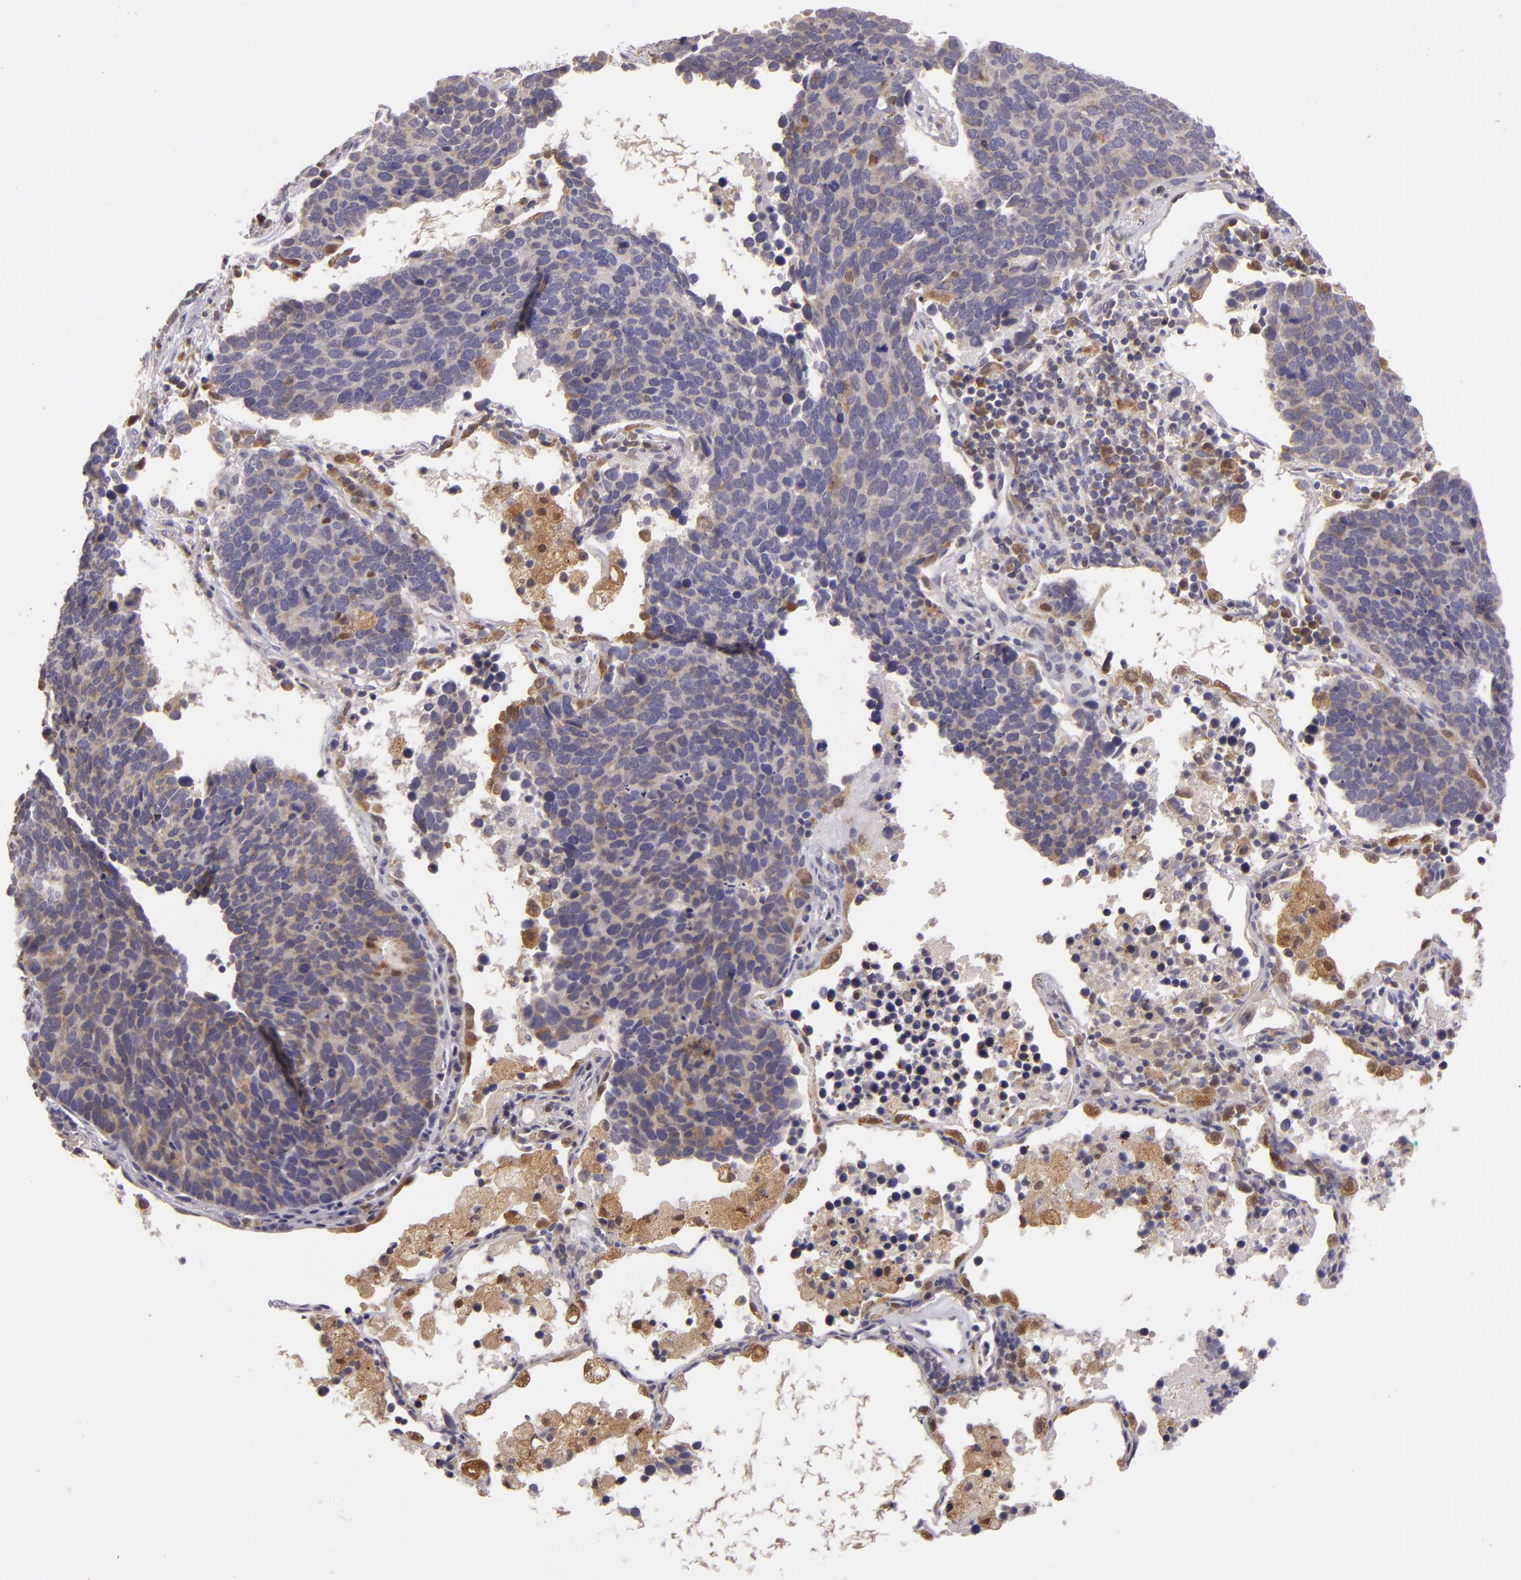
{"staining": {"intensity": "negative", "quantity": "none", "location": "none"}, "tissue": "lung cancer", "cell_type": "Tumor cells", "image_type": "cancer", "snomed": [{"axis": "morphology", "description": "Neoplasm, malignant, NOS"}, {"axis": "topography", "description": "Lung"}], "caption": "DAB (3,3'-diaminobenzidine) immunohistochemical staining of lung cancer (malignant neoplasm) exhibits no significant expression in tumor cells.", "gene": "FHIT", "patient": {"sex": "female", "age": 75}}